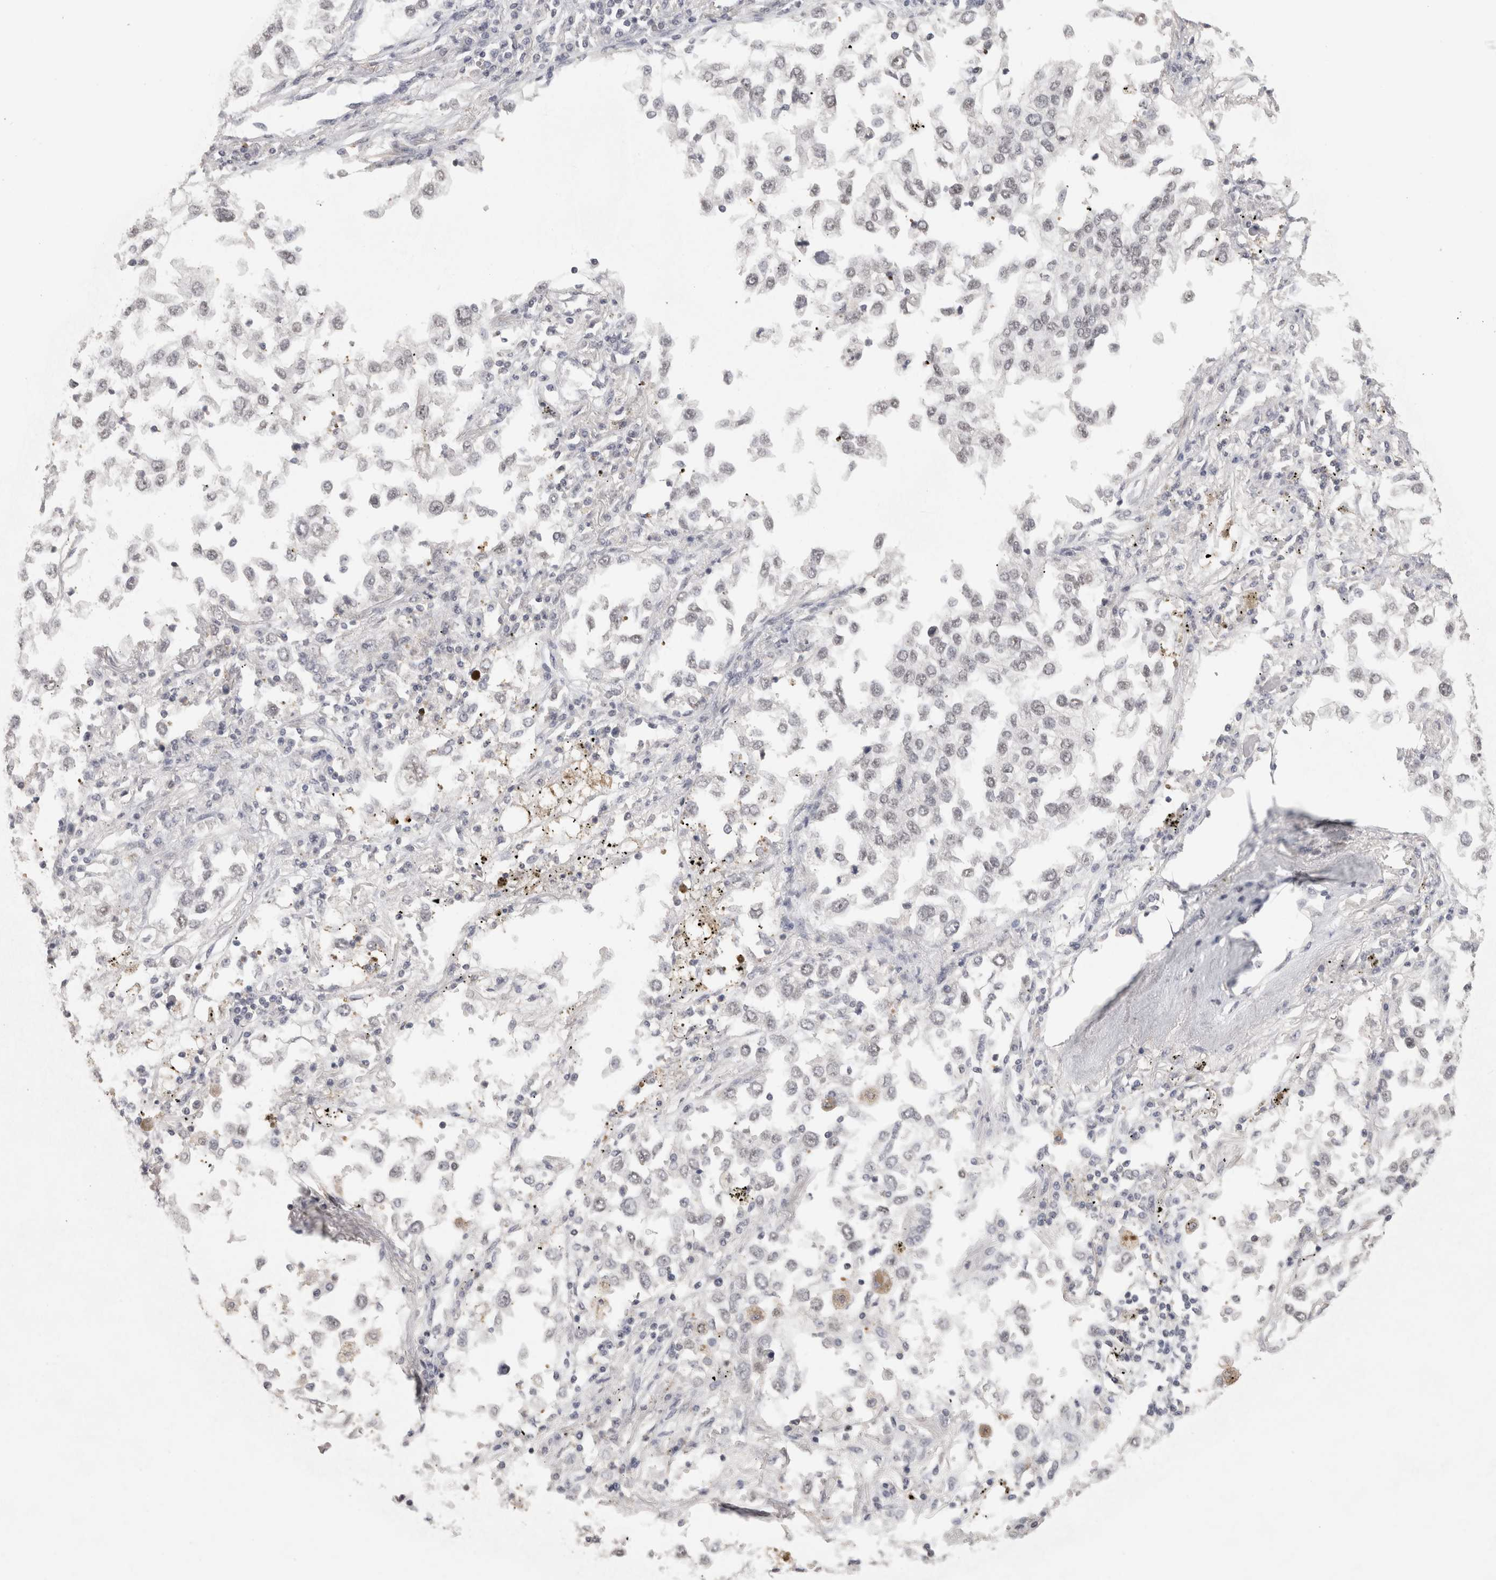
{"staining": {"intensity": "negative", "quantity": "none", "location": "none"}, "tissue": "lung cancer", "cell_type": "Tumor cells", "image_type": "cancer", "snomed": [{"axis": "morphology", "description": "Inflammation, NOS"}, {"axis": "morphology", "description": "Adenocarcinoma, NOS"}, {"axis": "topography", "description": "Lung"}], "caption": "This is a image of immunohistochemistry staining of lung adenocarcinoma, which shows no expression in tumor cells.", "gene": "ZNF830", "patient": {"sex": "male", "age": 63}}